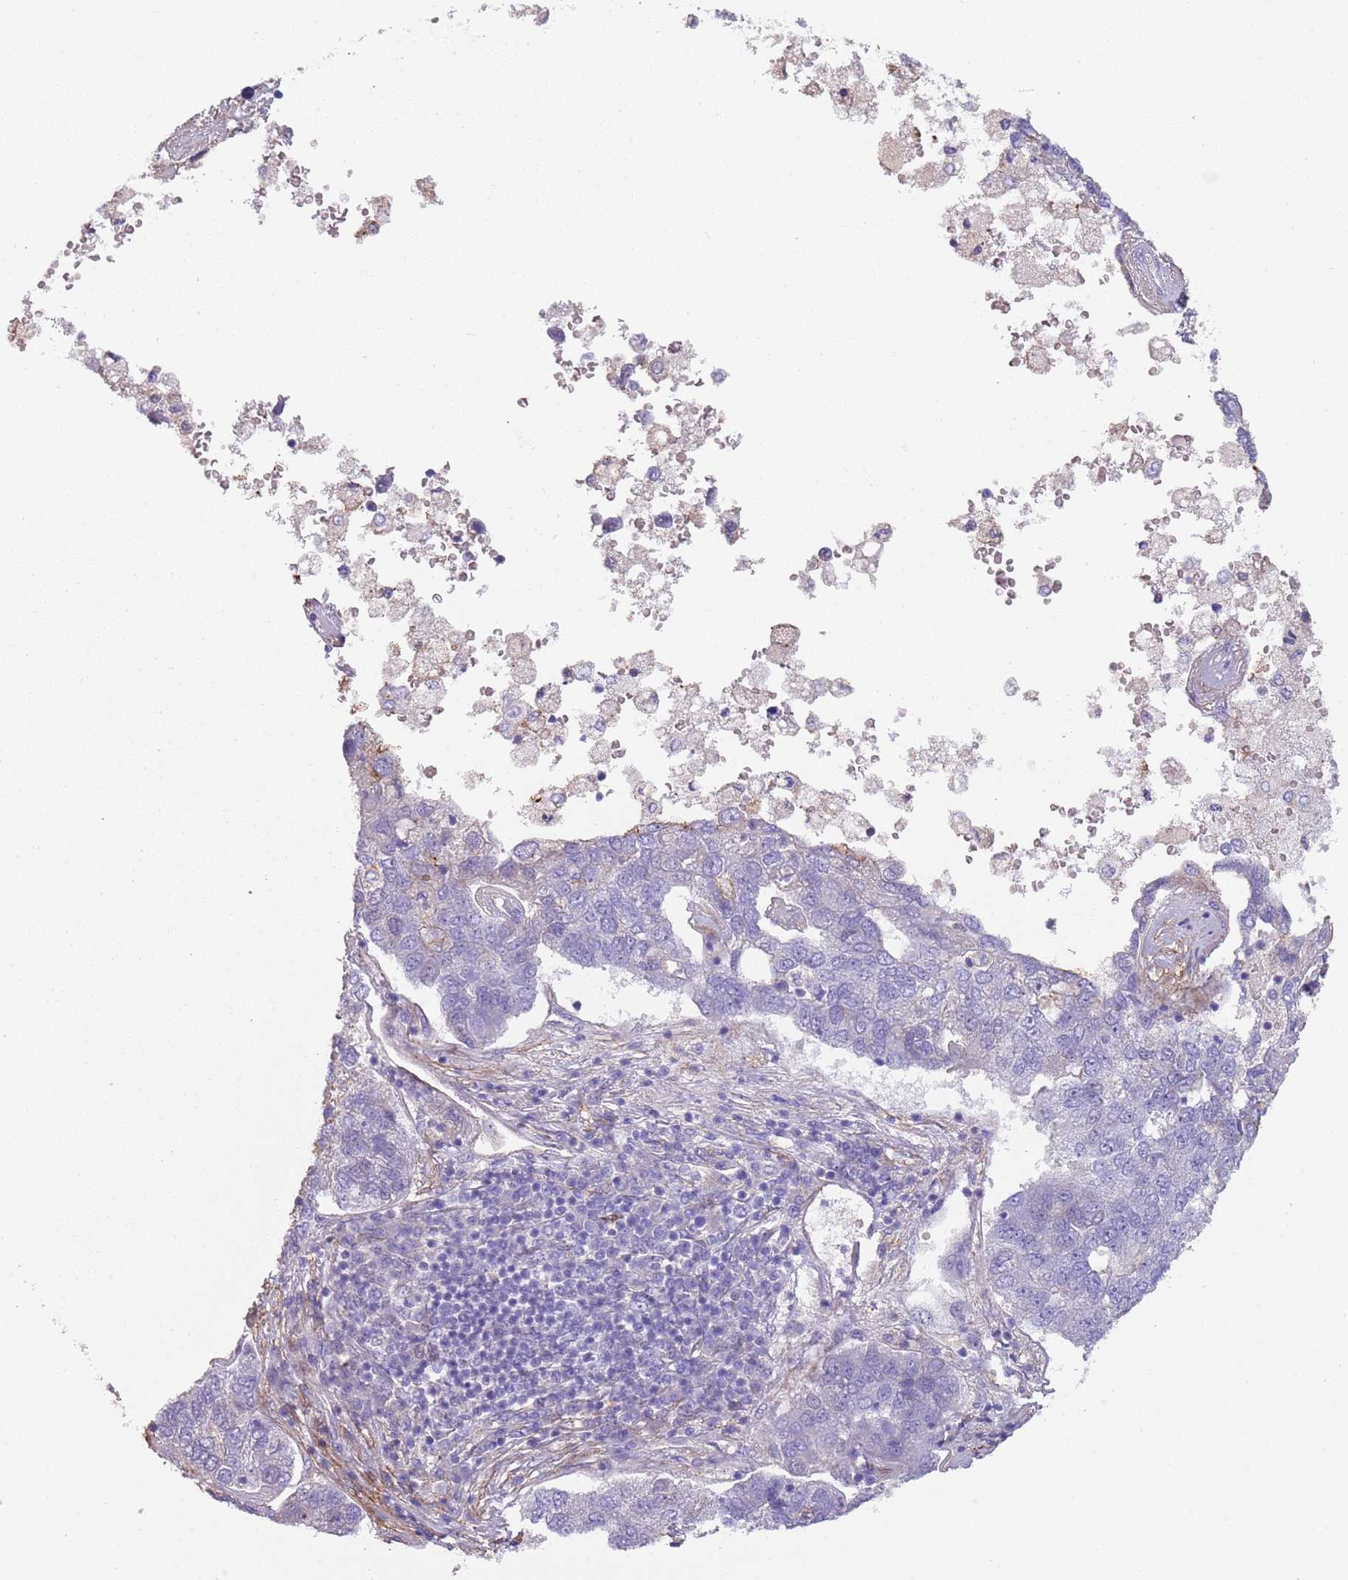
{"staining": {"intensity": "negative", "quantity": "none", "location": "none"}, "tissue": "pancreatic cancer", "cell_type": "Tumor cells", "image_type": "cancer", "snomed": [{"axis": "morphology", "description": "Adenocarcinoma, NOS"}, {"axis": "topography", "description": "Pancreas"}], "caption": "The immunohistochemistry (IHC) photomicrograph has no significant positivity in tumor cells of pancreatic cancer (adenocarcinoma) tissue. (Brightfield microscopy of DAB (3,3'-diaminobenzidine) immunohistochemistry (IHC) at high magnification).", "gene": "NBPF3", "patient": {"sex": "female", "age": 61}}